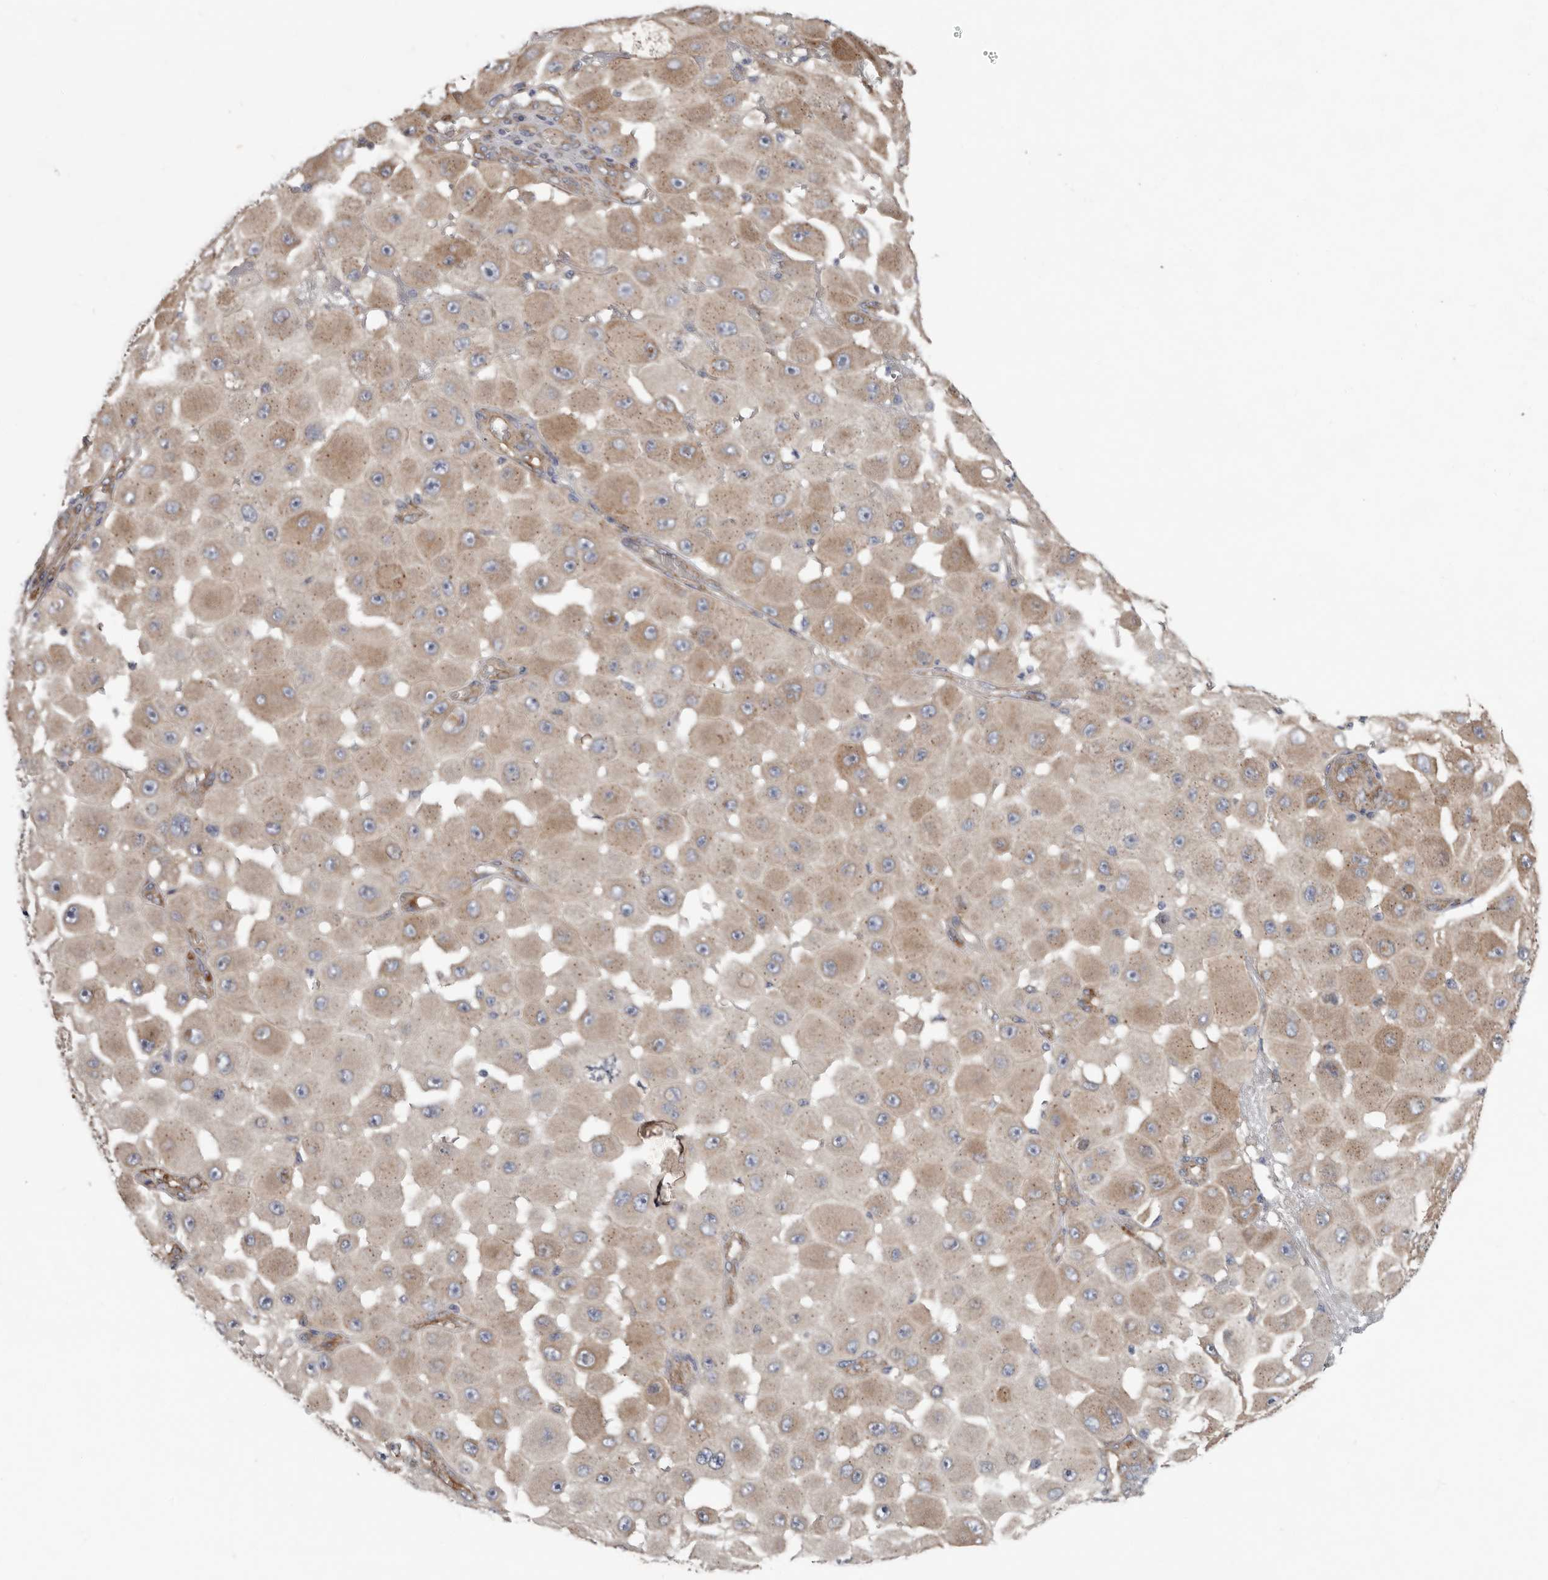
{"staining": {"intensity": "weak", "quantity": ">75%", "location": "cytoplasmic/membranous"}, "tissue": "melanoma", "cell_type": "Tumor cells", "image_type": "cancer", "snomed": [{"axis": "morphology", "description": "Malignant melanoma, NOS"}, {"axis": "topography", "description": "Skin"}], "caption": "This photomicrograph demonstrates malignant melanoma stained with immunohistochemistry (IHC) to label a protein in brown. The cytoplasmic/membranous of tumor cells show weak positivity for the protein. Nuclei are counter-stained blue.", "gene": "LUZP1", "patient": {"sex": "female", "age": 81}}